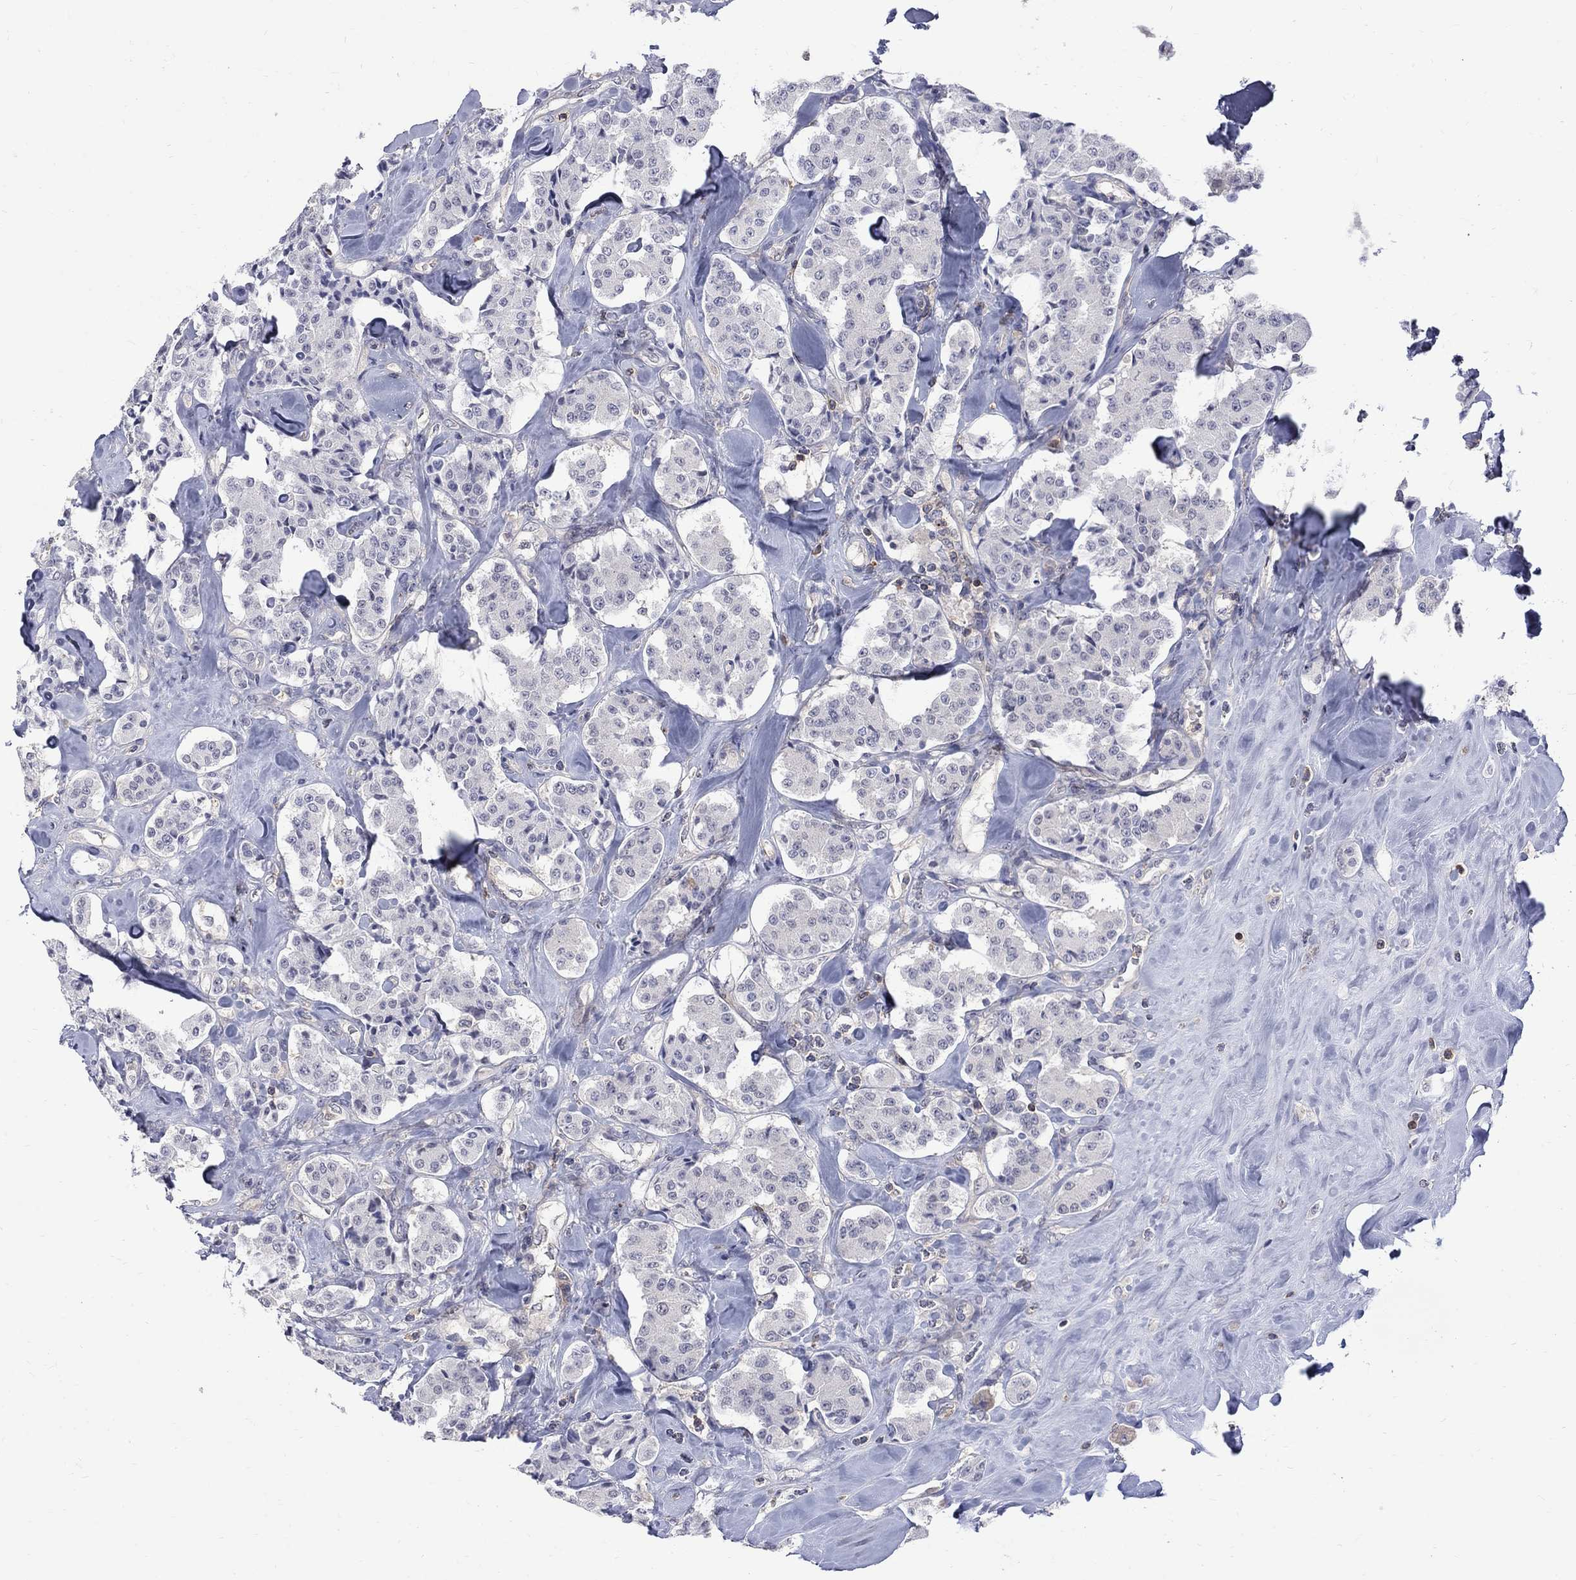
{"staining": {"intensity": "negative", "quantity": "none", "location": "none"}, "tissue": "carcinoid", "cell_type": "Tumor cells", "image_type": "cancer", "snomed": [{"axis": "morphology", "description": "Carcinoid, malignant, NOS"}, {"axis": "topography", "description": "Pancreas"}], "caption": "Malignant carcinoid was stained to show a protein in brown. There is no significant positivity in tumor cells.", "gene": "HKDC1", "patient": {"sex": "male", "age": 41}}